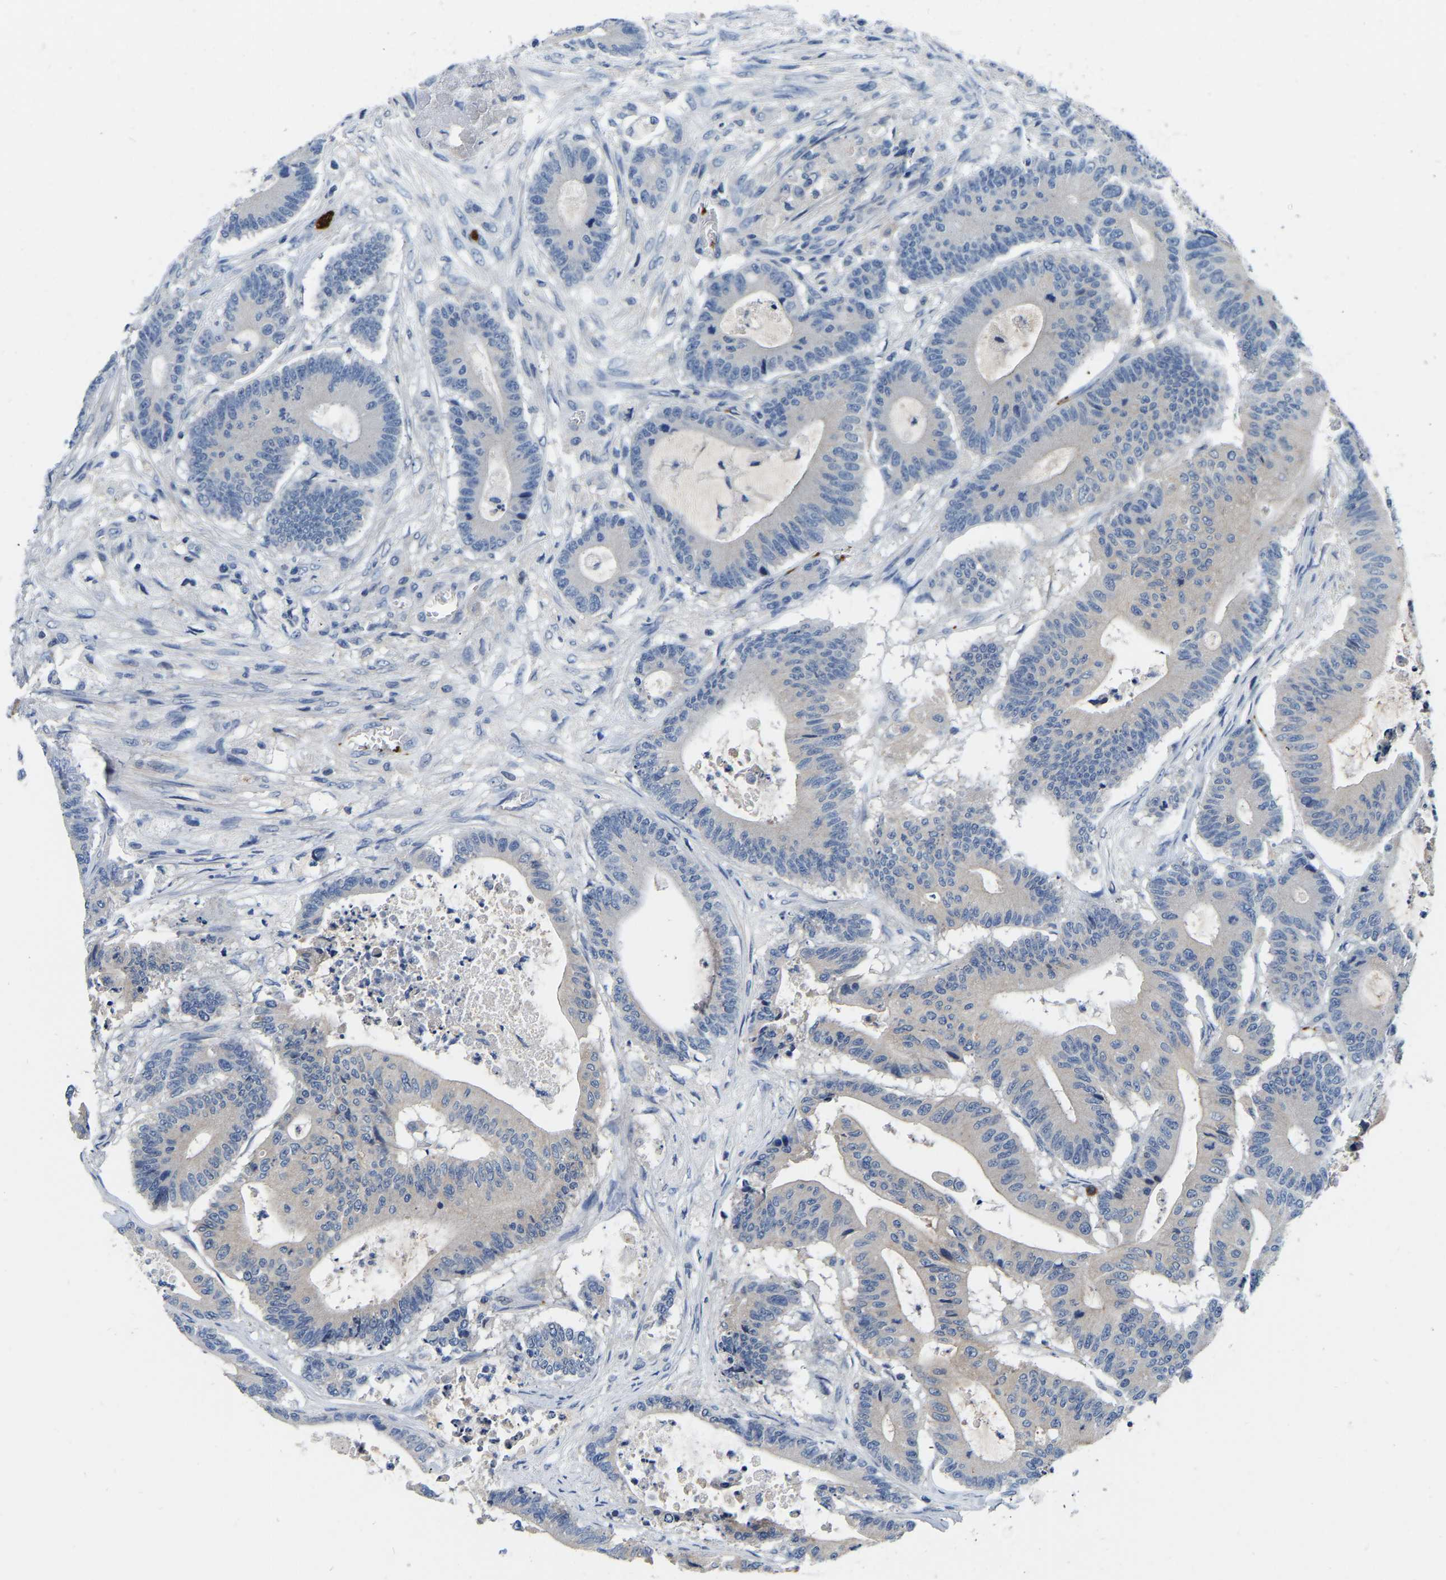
{"staining": {"intensity": "negative", "quantity": "none", "location": "none"}, "tissue": "colorectal cancer", "cell_type": "Tumor cells", "image_type": "cancer", "snomed": [{"axis": "morphology", "description": "Adenocarcinoma, NOS"}, {"axis": "topography", "description": "Colon"}], "caption": "Colorectal cancer (adenocarcinoma) stained for a protein using IHC exhibits no positivity tumor cells.", "gene": "RAB27B", "patient": {"sex": "female", "age": 84}}